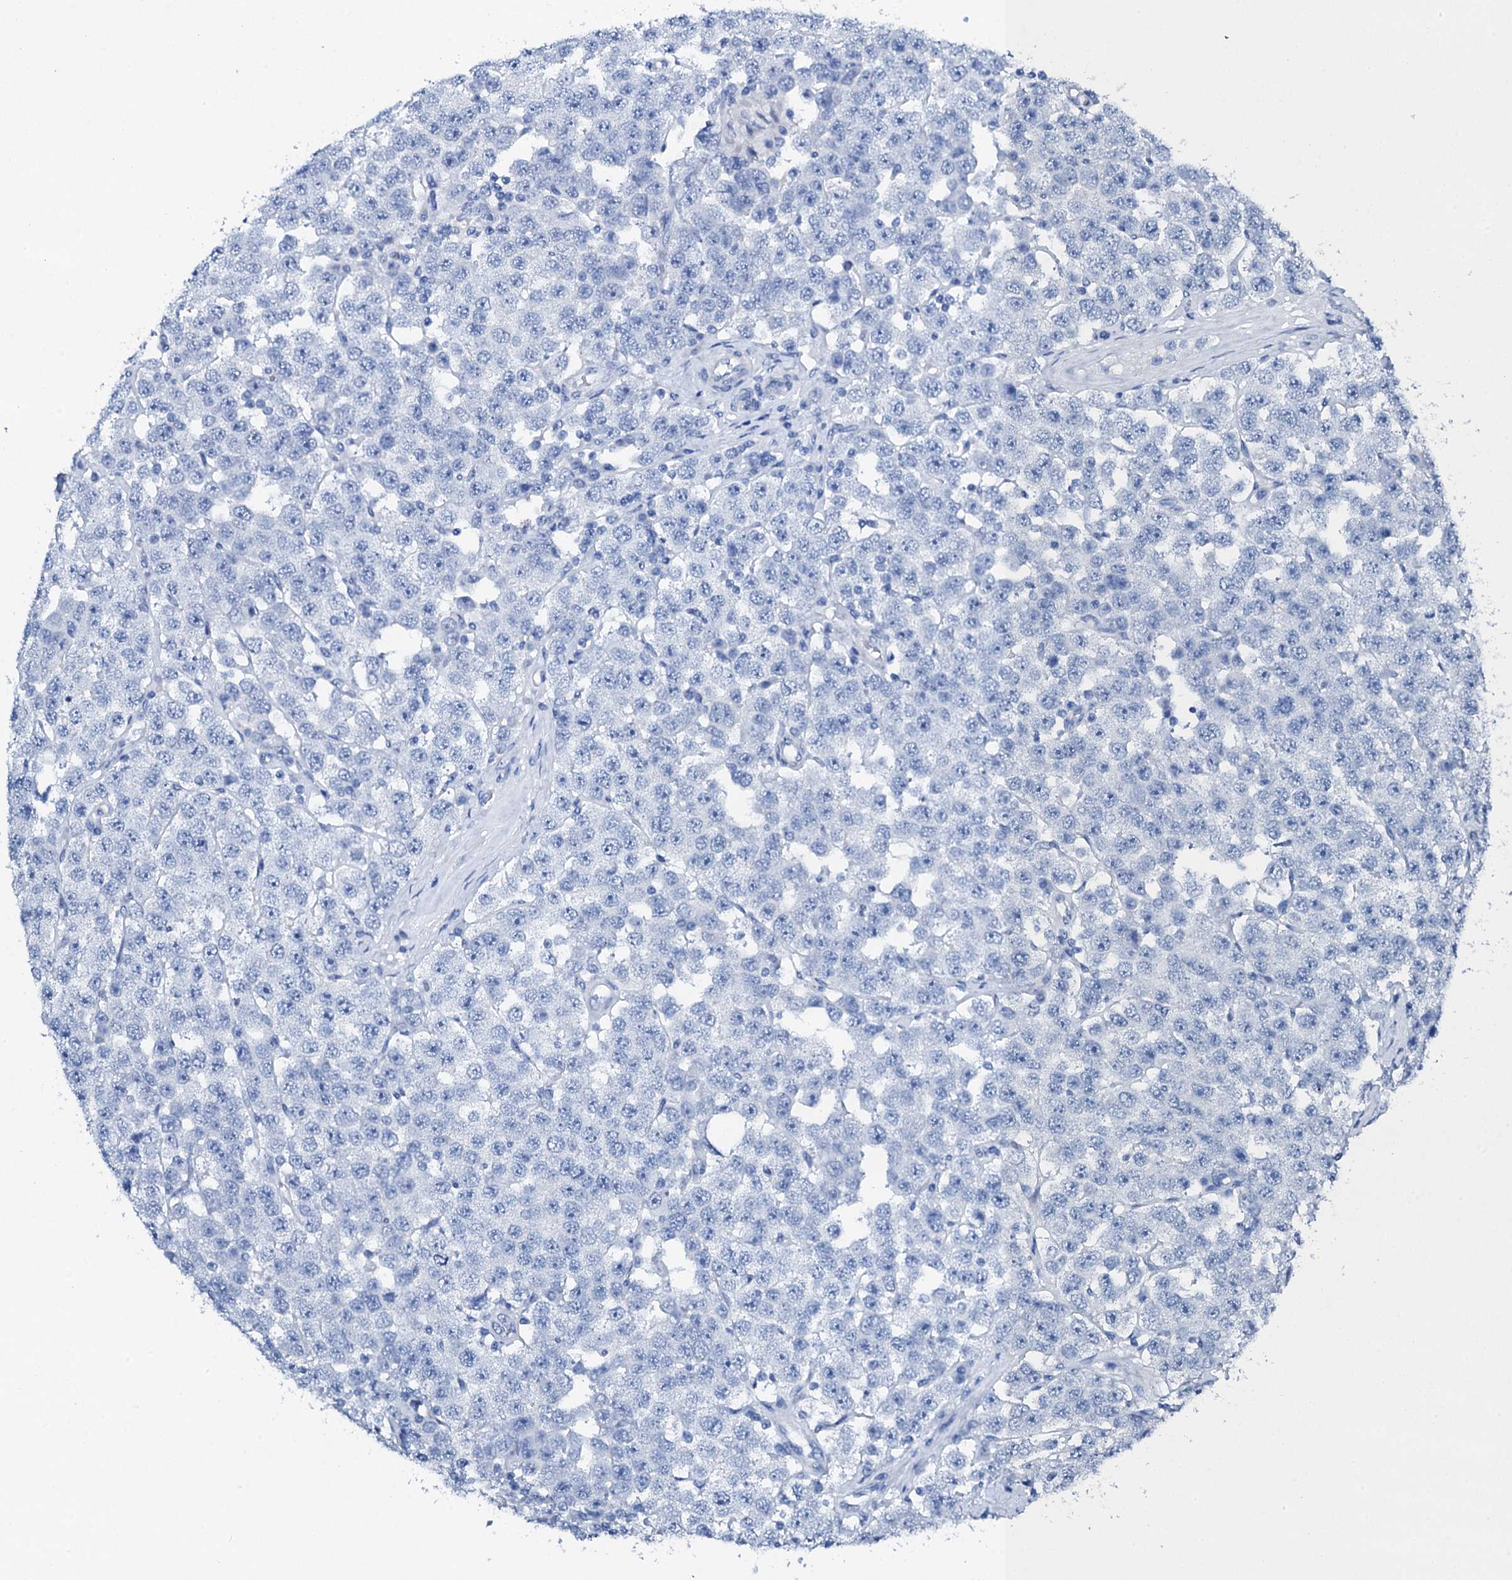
{"staining": {"intensity": "negative", "quantity": "none", "location": "none"}, "tissue": "testis cancer", "cell_type": "Tumor cells", "image_type": "cancer", "snomed": [{"axis": "morphology", "description": "Seminoma, NOS"}, {"axis": "topography", "description": "Testis"}], "caption": "Micrograph shows no protein expression in tumor cells of testis cancer tissue. The staining is performed using DAB (3,3'-diaminobenzidine) brown chromogen with nuclei counter-stained in using hematoxylin.", "gene": "PTH", "patient": {"sex": "male", "age": 28}}